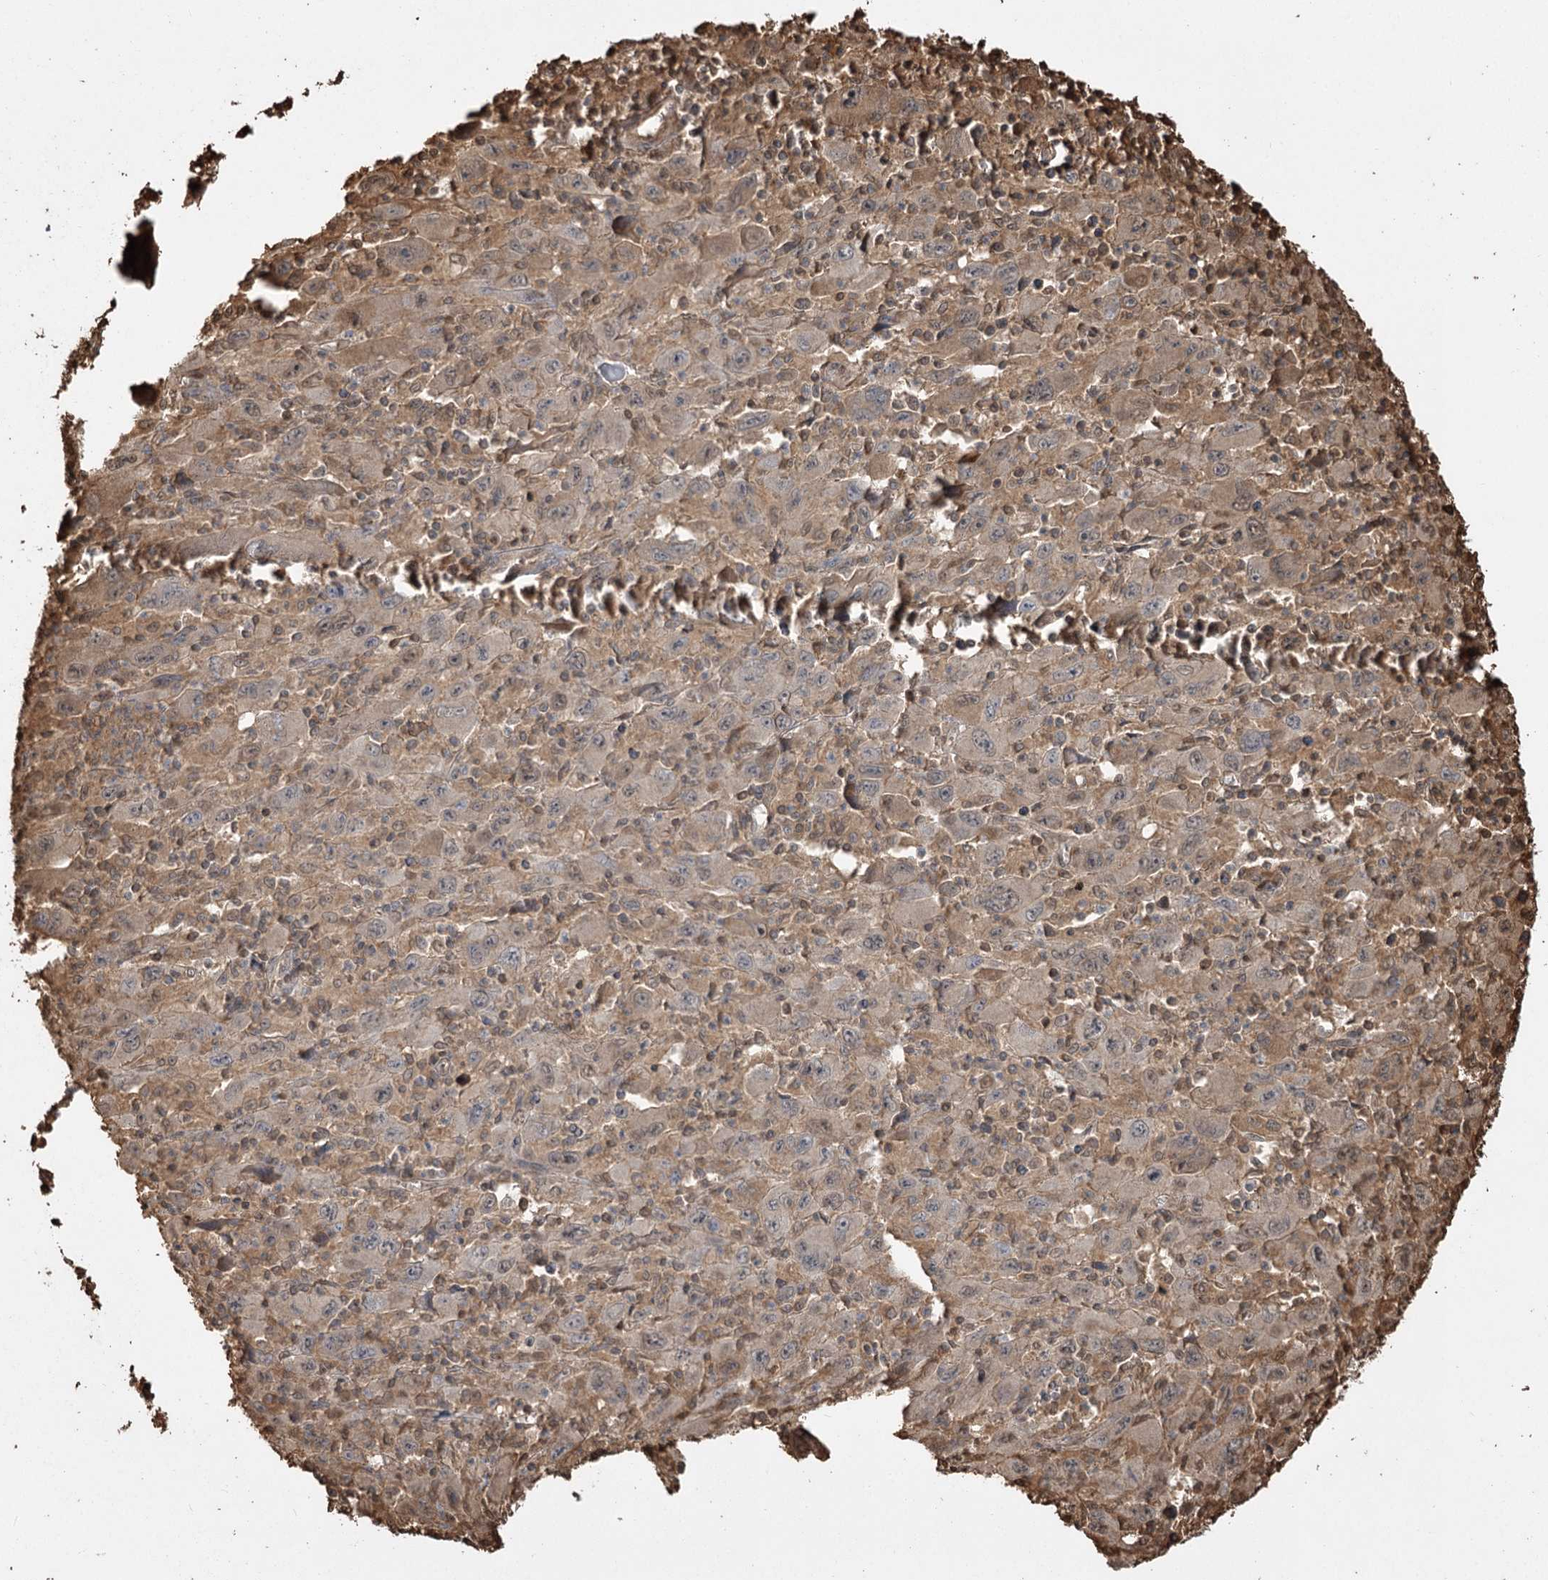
{"staining": {"intensity": "weak", "quantity": "<25%", "location": "cytoplasmic/membranous"}, "tissue": "melanoma", "cell_type": "Tumor cells", "image_type": "cancer", "snomed": [{"axis": "morphology", "description": "Malignant melanoma, Metastatic site"}, {"axis": "topography", "description": "Skin"}], "caption": "Melanoma was stained to show a protein in brown. There is no significant staining in tumor cells. (DAB immunohistochemistry (IHC) with hematoxylin counter stain).", "gene": "PLCH1", "patient": {"sex": "female", "age": 56}}